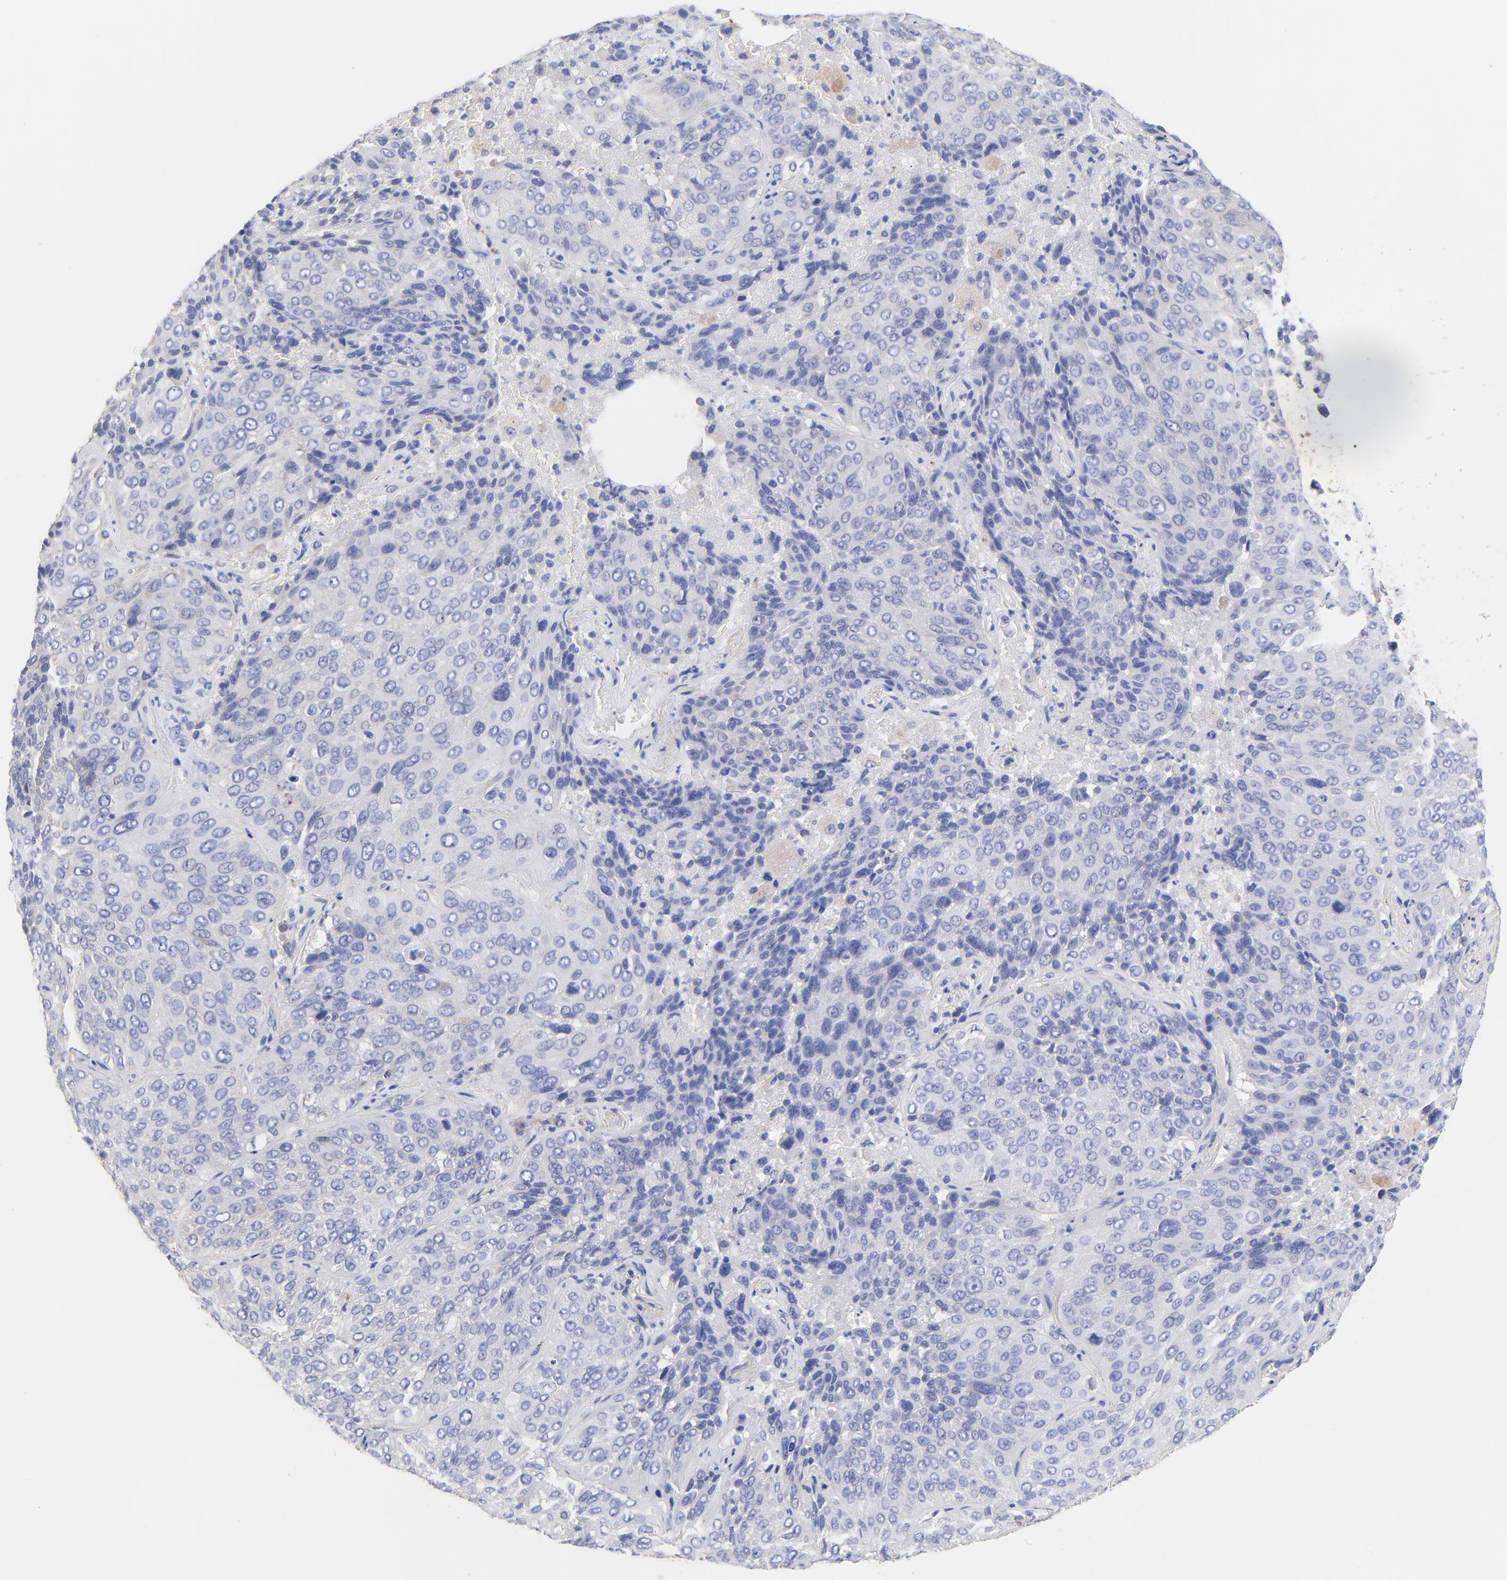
{"staining": {"intensity": "negative", "quantity": "none", "location": "none"}, "tissue": "lung cancer", "cell_type": "Tumor cells", "image_type": "cancer", "snomed": [{"axis": "morphology", "description": "Squamous cell carcinoma, NOS"}, {"axis": "topography", "description": "Lung"}], "caption": "Immunohistochemistry of human squamous cell carcinoma (lung) exhibits no staining in tumor cells.", "gene": "TNFRSF13C", "patient": {"sex": "male", "age": 54}}